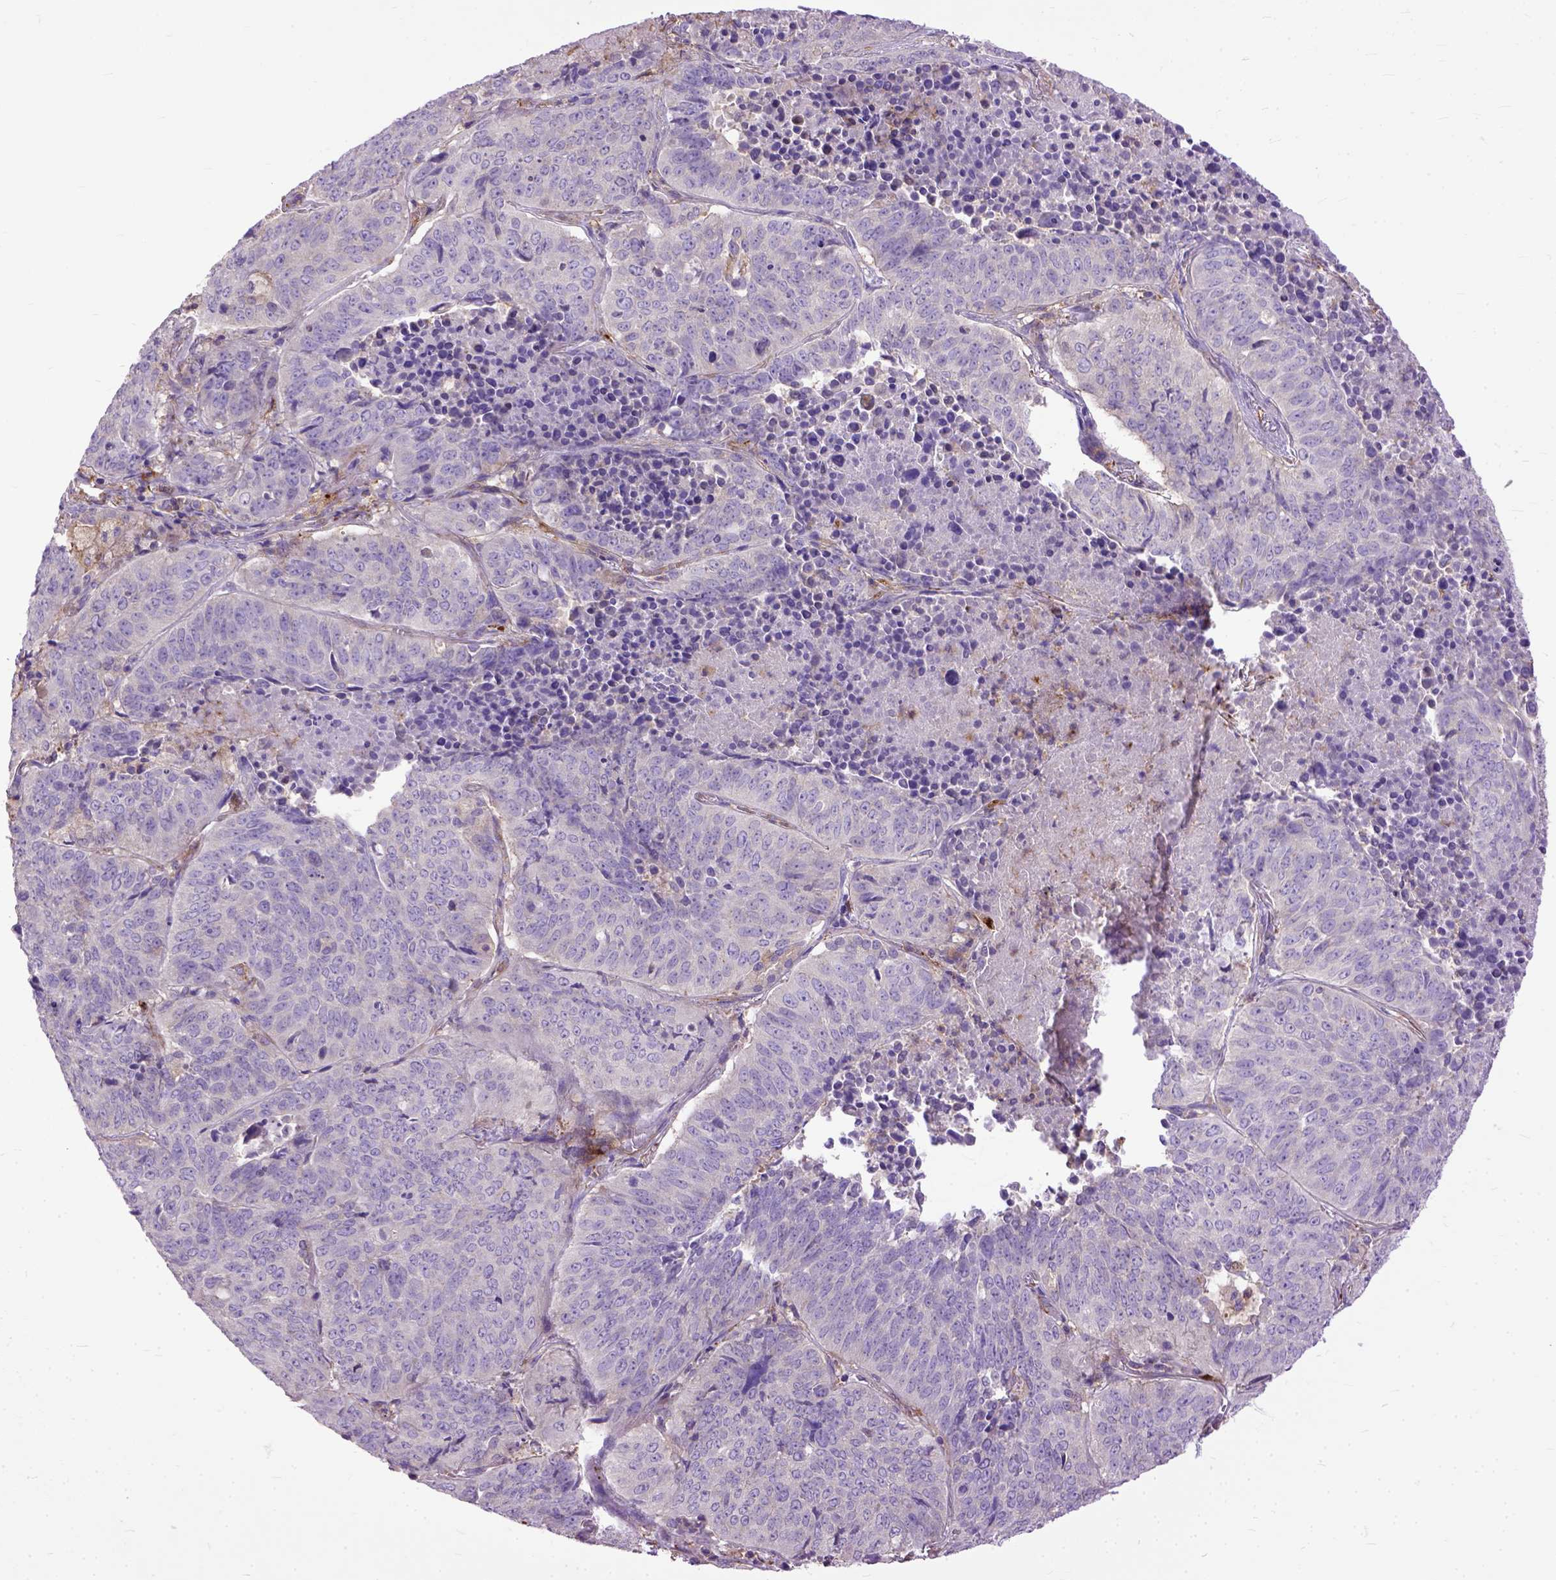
{"staining": {"intensity": "negative", "quantity": "none", "location": "none"}, "tissue": "lung cancer", "cell_type": "Tumor cells", "image_type": "cancer", "snomed": [{"axis": "morphology", "description": "Normal tissue, NOS"}, {"axis": "morphology", "description": "Squamous cell carcinoma, NOS"}, {"axis": "topography", "description": "Bronchus"}, {"axis": "topography", "description": "Lung"}], "caption": "This is an IHC image of human lung cancer (squamous cell carcinoma). There is no staining in tumor cells.", "gene": "NAMPT", "patient": {"sex": "male", "age": 64}}